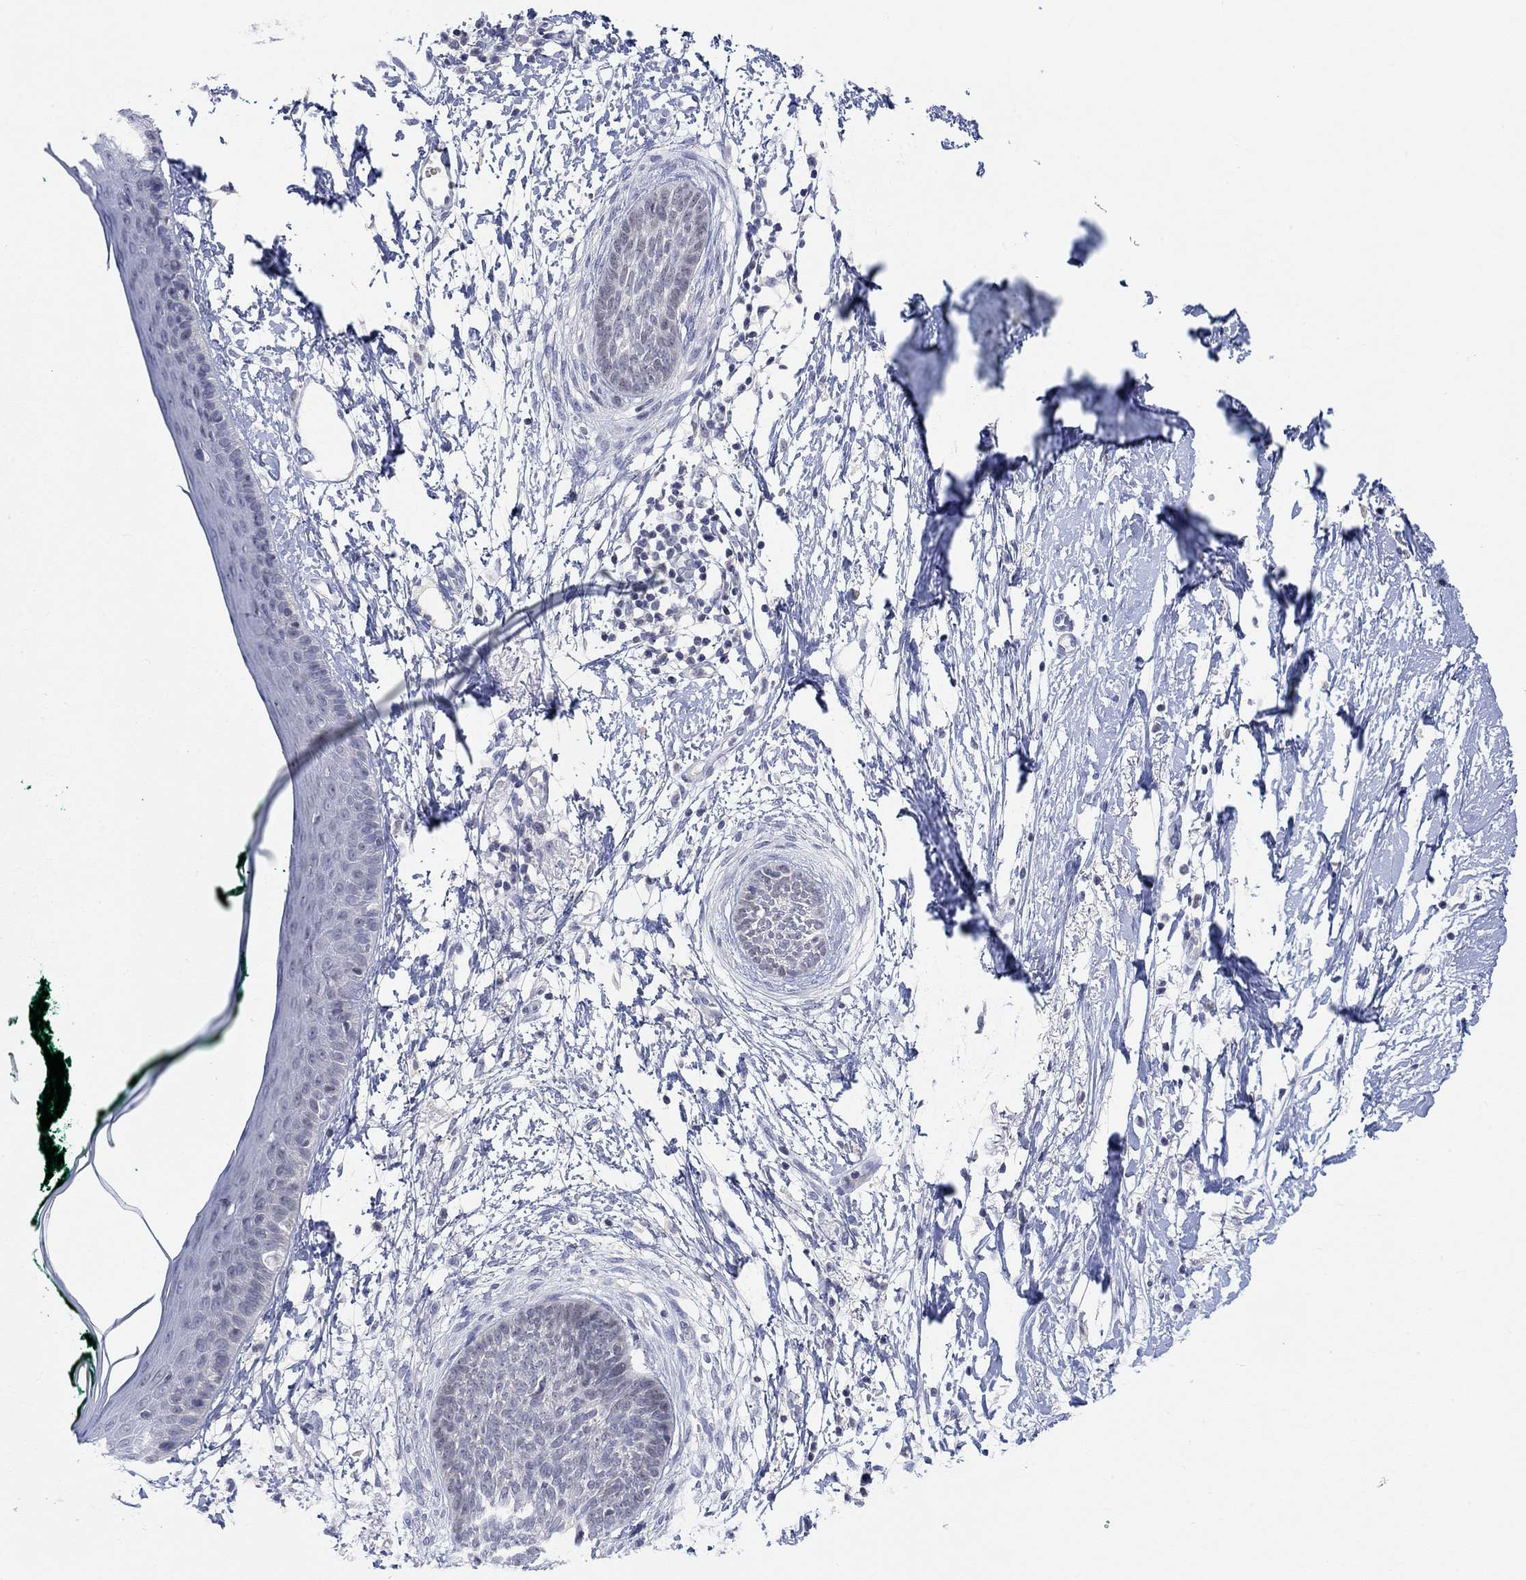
{"staining": {"intensity": "negative", "quantity": "none", "location": "none"}, "tissue": "skin cancer", "cell_type": "Tumor cells", "image_type": "cancer", "snomed": [{"axis": "morphology", "description": "Normal tissue, NOS"}, {"axis": "morphology", "description": "Basal cell carcinoma"}, {"axis": "topography", "description": "Skin"}], "caption": "Tumor cells show no significant expression in skin cancer (basal cell carcinoma).", "gene": "ATP6V1E2", "patient": {"sex": "male", "age": 84}}